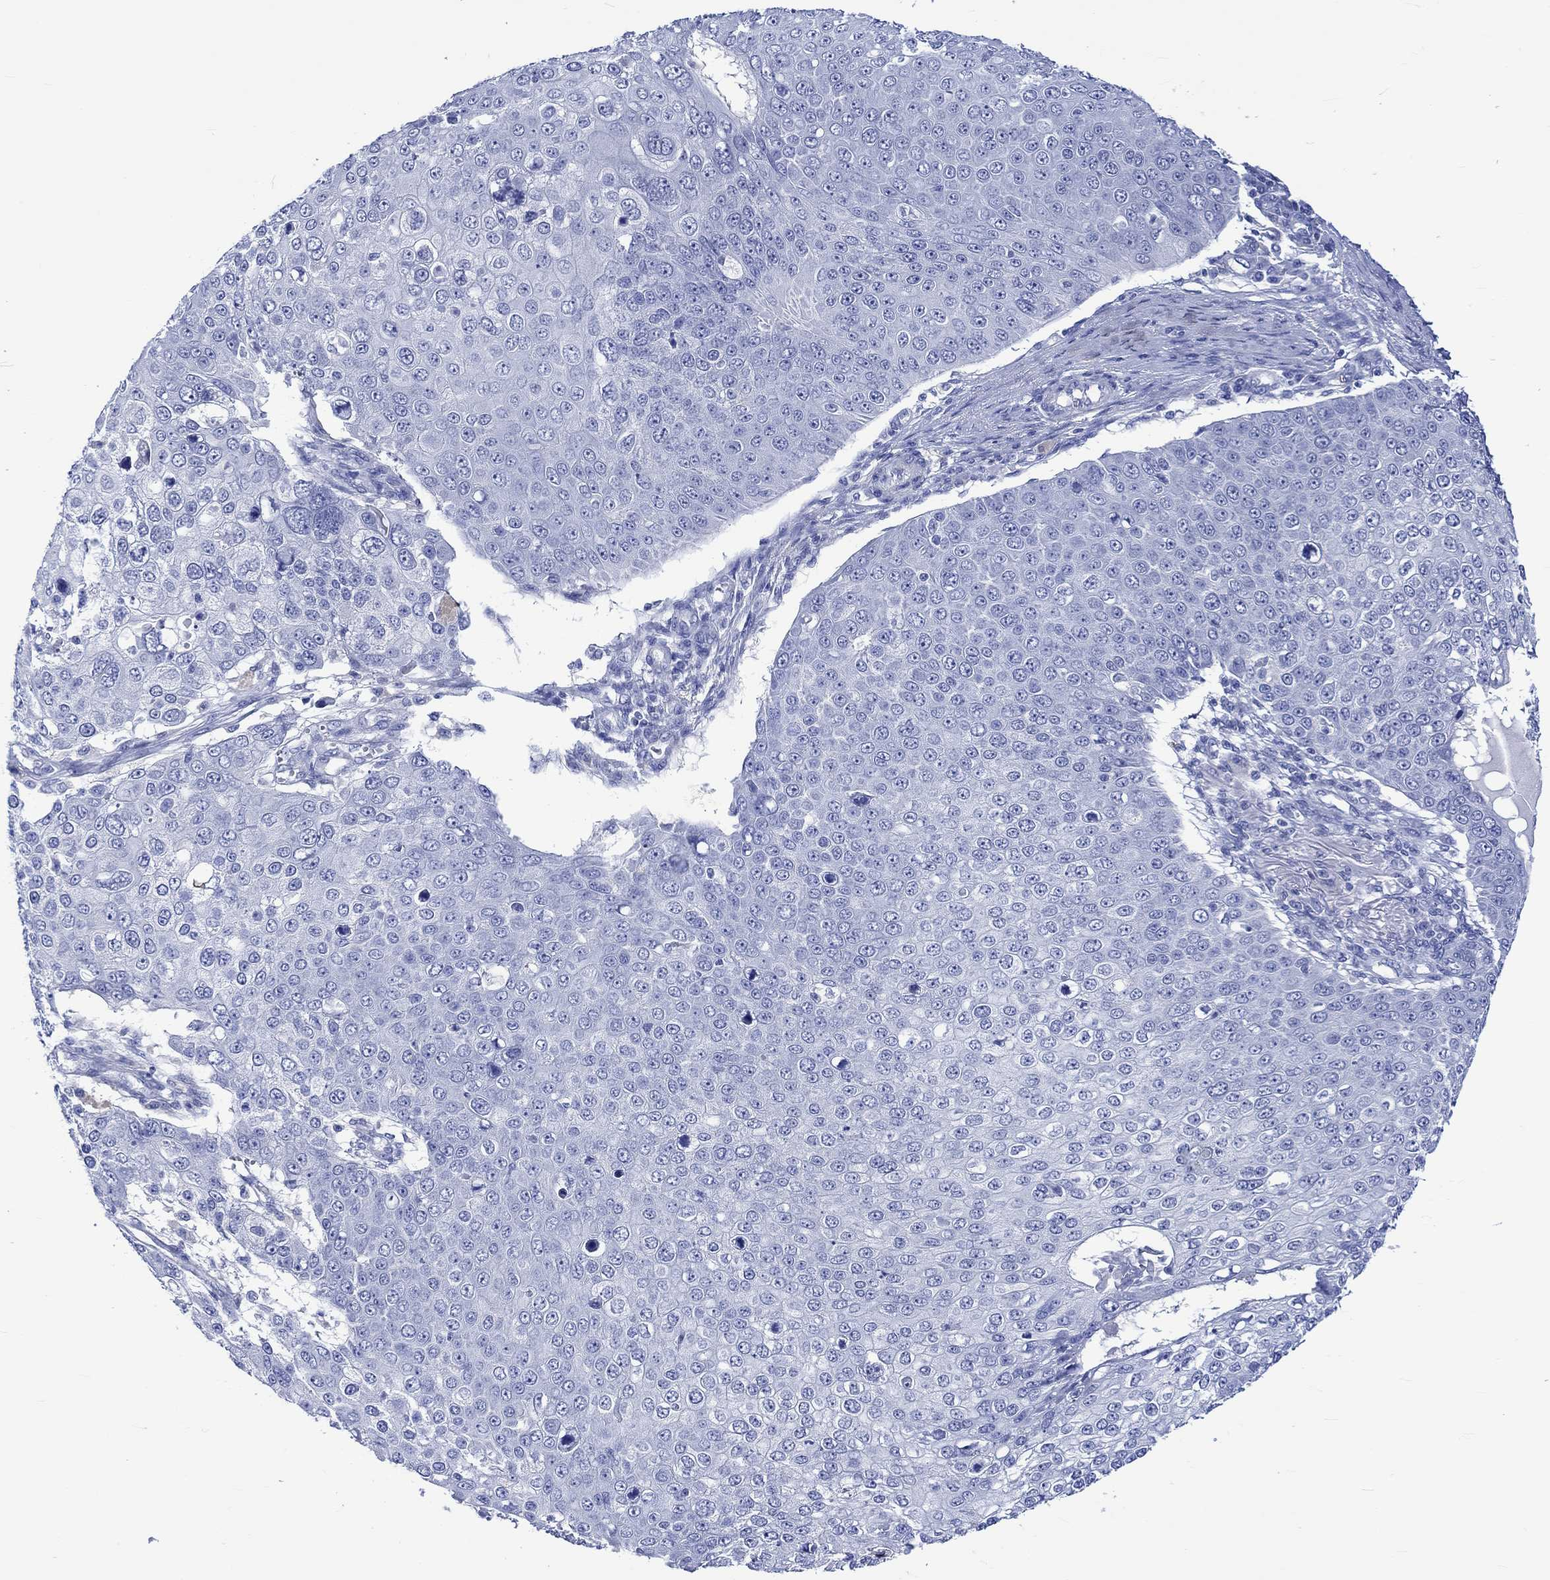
{"staining": {"intensity": "negative", "quantity": "none", "location": "none"}, "tissue": "skin cancer", "cell_type": "Tumor cells", "image_type": "cancer", "snomed": [{"axis": "morphology", "description": "Squamous cell carcinoma, NOS"}, {"axis": "topography", "description": "Skin"}], "caption": "Image shows no protein positivity in tumor cells of skin squamous cell carcinoma tissue.", "gene": "KLHL33", "patient": {"sex": "male", "age": 71}}